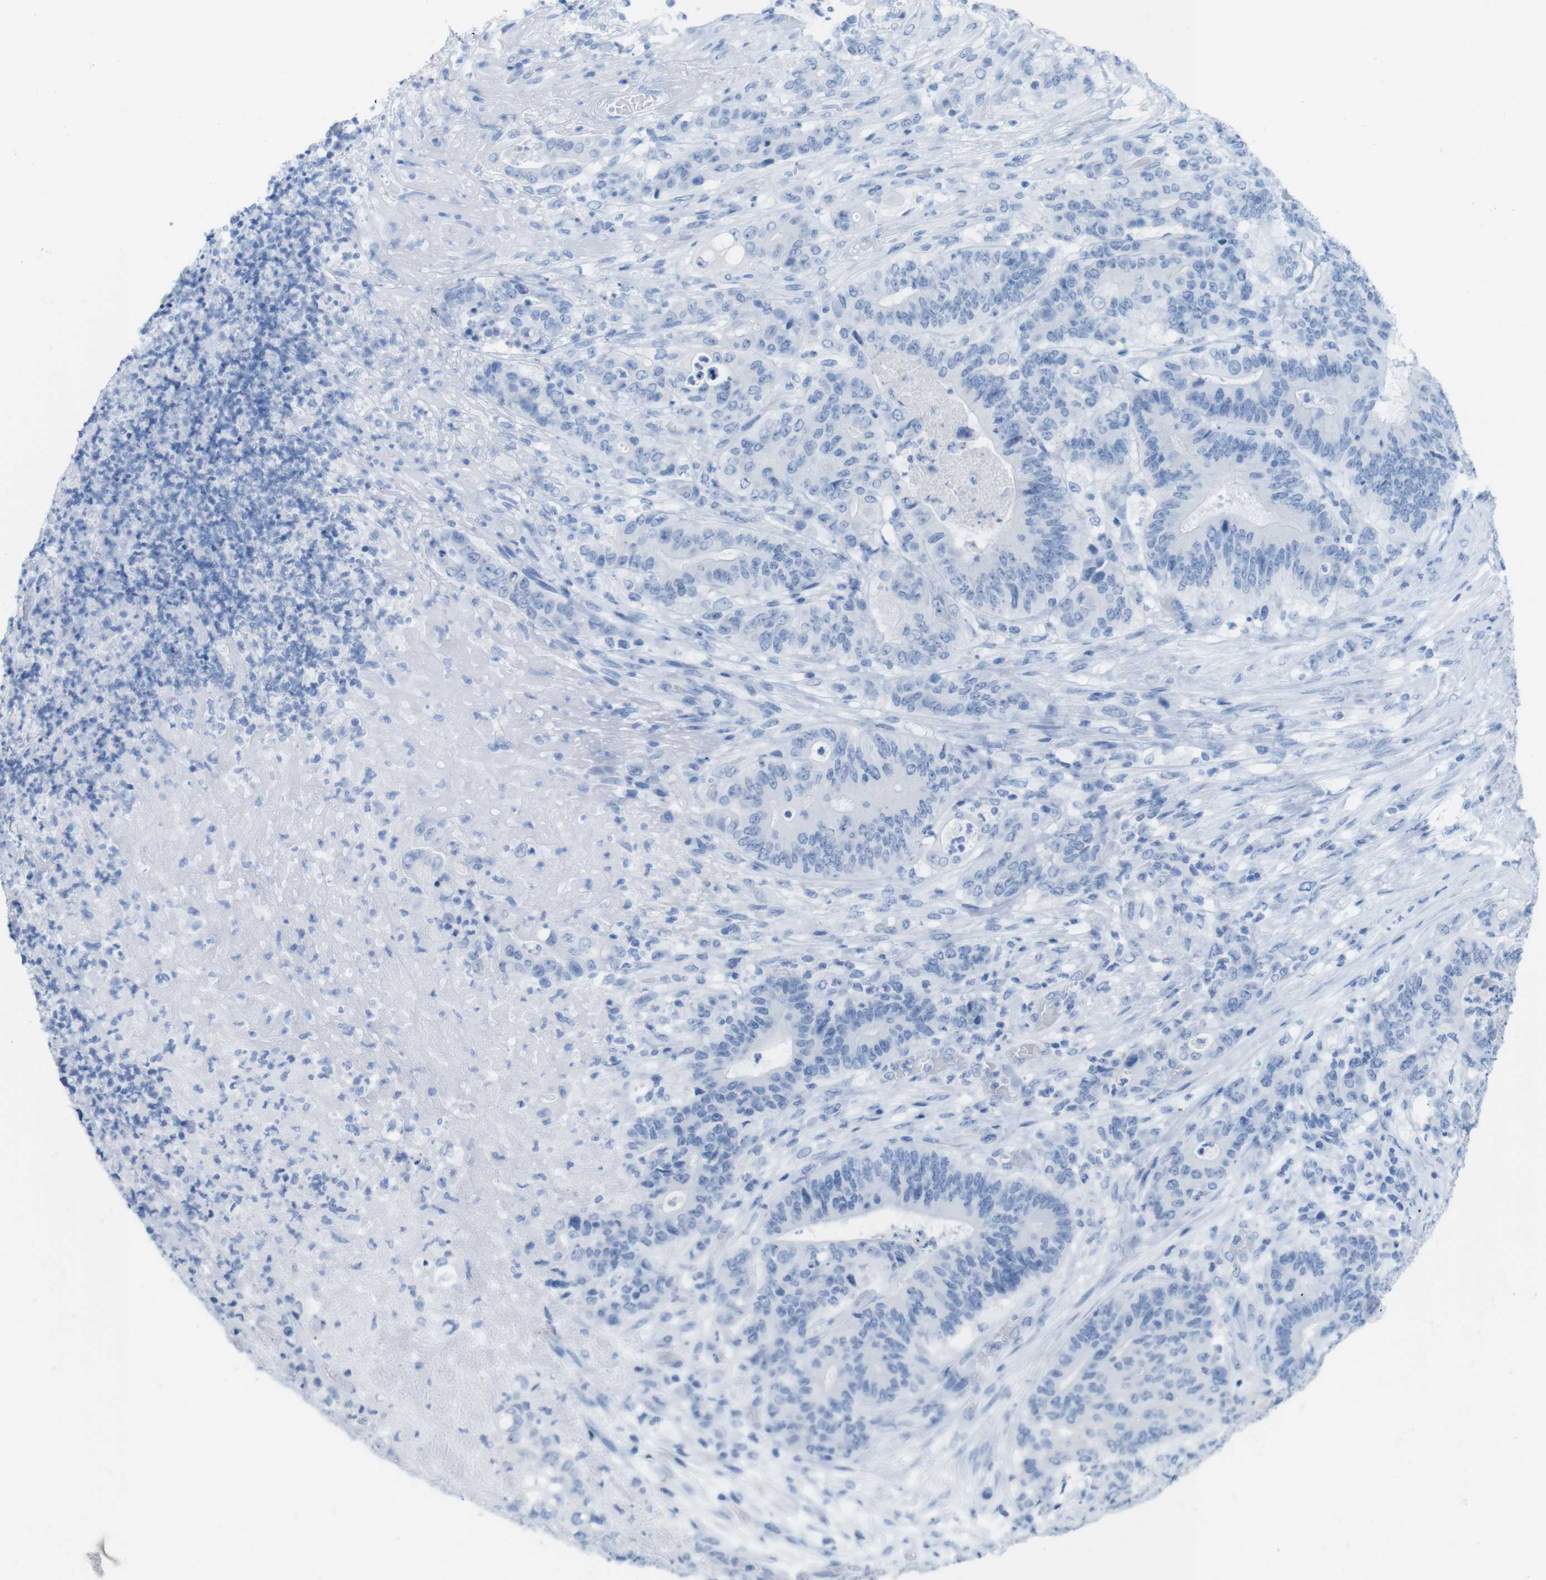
{"staining": {"intensity": "negative", "quantity": "none", "location": "none"}, "tissue": "stomach cancer", "cell_type": "Tumor cells", "image_type": "cancer", "snomed": [{"axis": "morphology", "description": "Adenocarcinoma, NOS"}, {"axis": "topography", "description": "Stomach"}], "caption": "Immunohistochemistry (IHC) image of stomach cancer stained for a protein (brown), which demonstrates no expression in tumor cells.", "gene": "MYH7", "patient": {"sex": "female", "age": 73}}